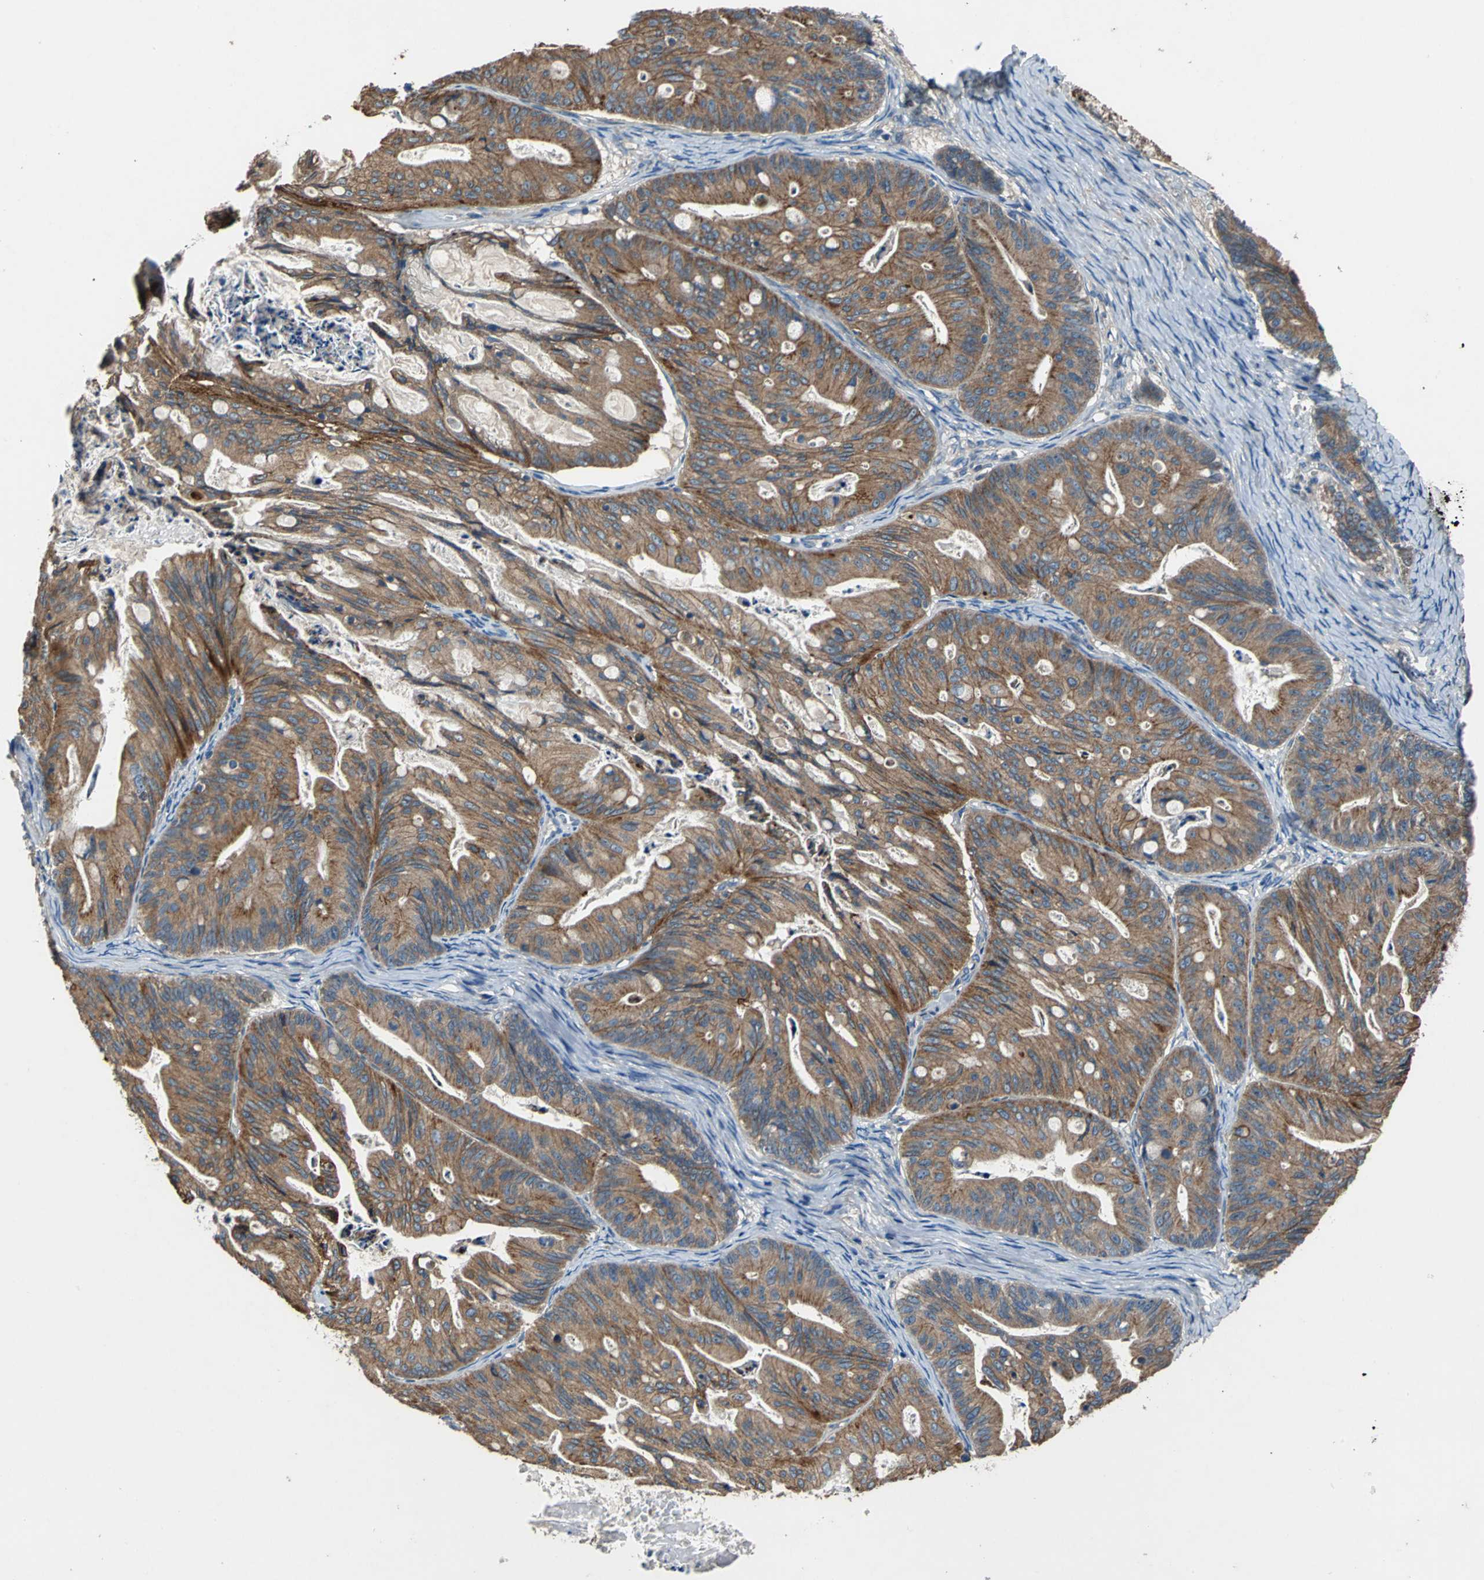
{"staining": {"intensity": "moderate", "quantity": ">75%", "location": "cytoplasmic/membranous"}, "tissue": "ovarian cancer", "cell_type": "Tumor cells", "image_type": "cancer", "snomed": [{"axis": "morphology", "description": "Cystadenocarcinoma, mucinous, NOS"}, {"axis": "topography", "description": "Ovary"}], "caption": "This image demonstrates ovarian cancer (mucinous cystadenocarcinoma) stained with IHC to label a protein in brown. The cytoplasmic/membranous of tumor cells show moderate positivity for the protein. Nuclei are counter-stained blue.", "gene": "HEPH", "patient": {"sex": "female", "age": 36}}